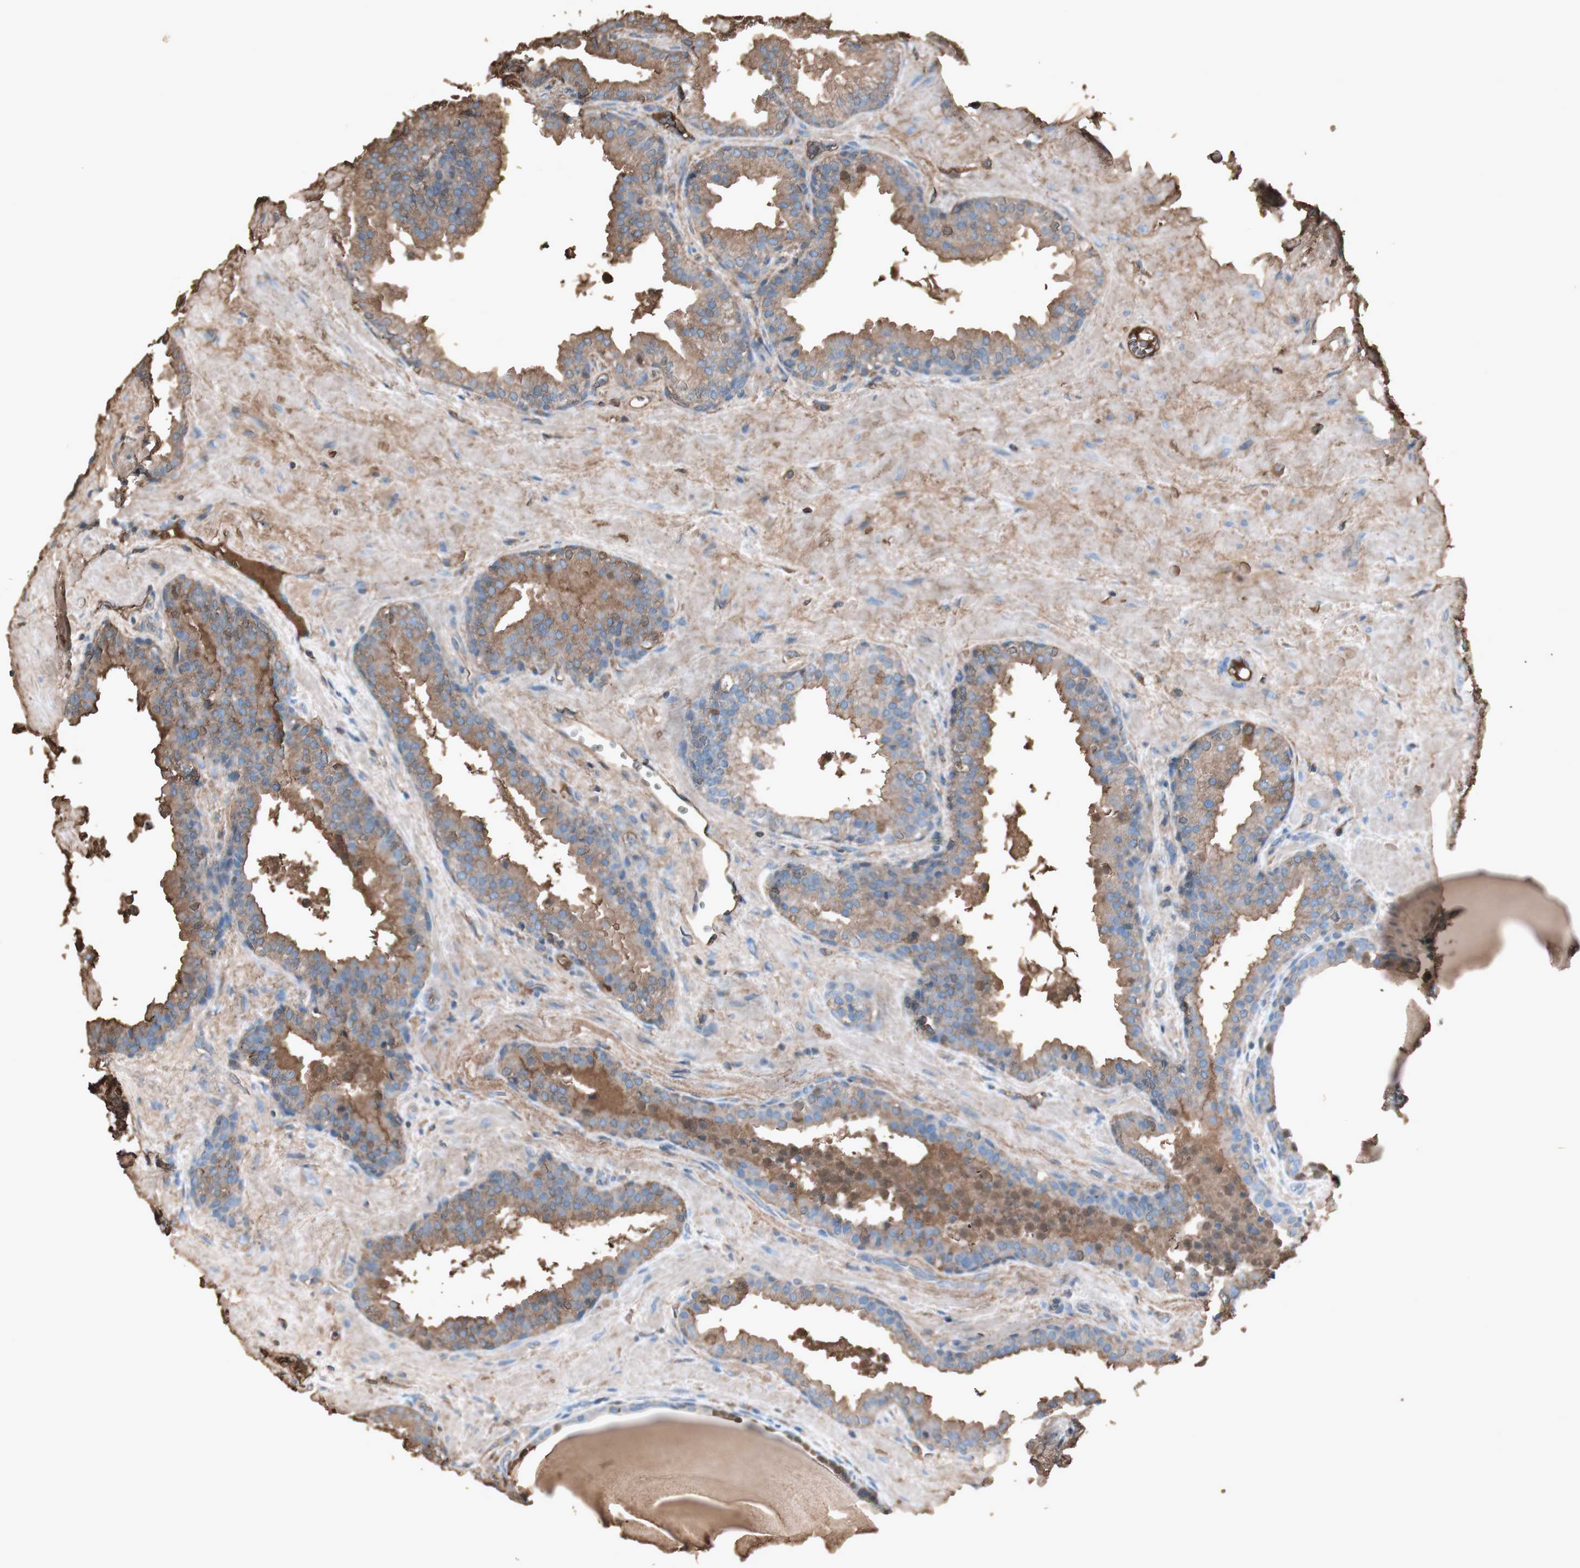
{"staining": {"intensity": "moderate", "quantity": "25%-75%", "location": "cytoplasmic/membranous"}, "tissue": "prostate", "cell_type": "Glandular cells", "image_type": "normal", "snomed": [{"axis": "morphology", "description": "Normal tissue, NOS"}, {"axis": "topography", "description": "Prostate"}], "caption": "High-power microscopy captured an immunohistochemistry micrograph of benign prostate, revealing moderate cytoplasmic/membranous positivity in approximately 25%-75% of glandular cells. The staining was performed using DAB (3,3'-diaminobenzidine) to visualize the protein expression in brown, while the nuclei were stained in blue with hematoxylin (Magnification: 20x).", "gene": "MMP14", "patient": {"sex": "male", "age": 51}}